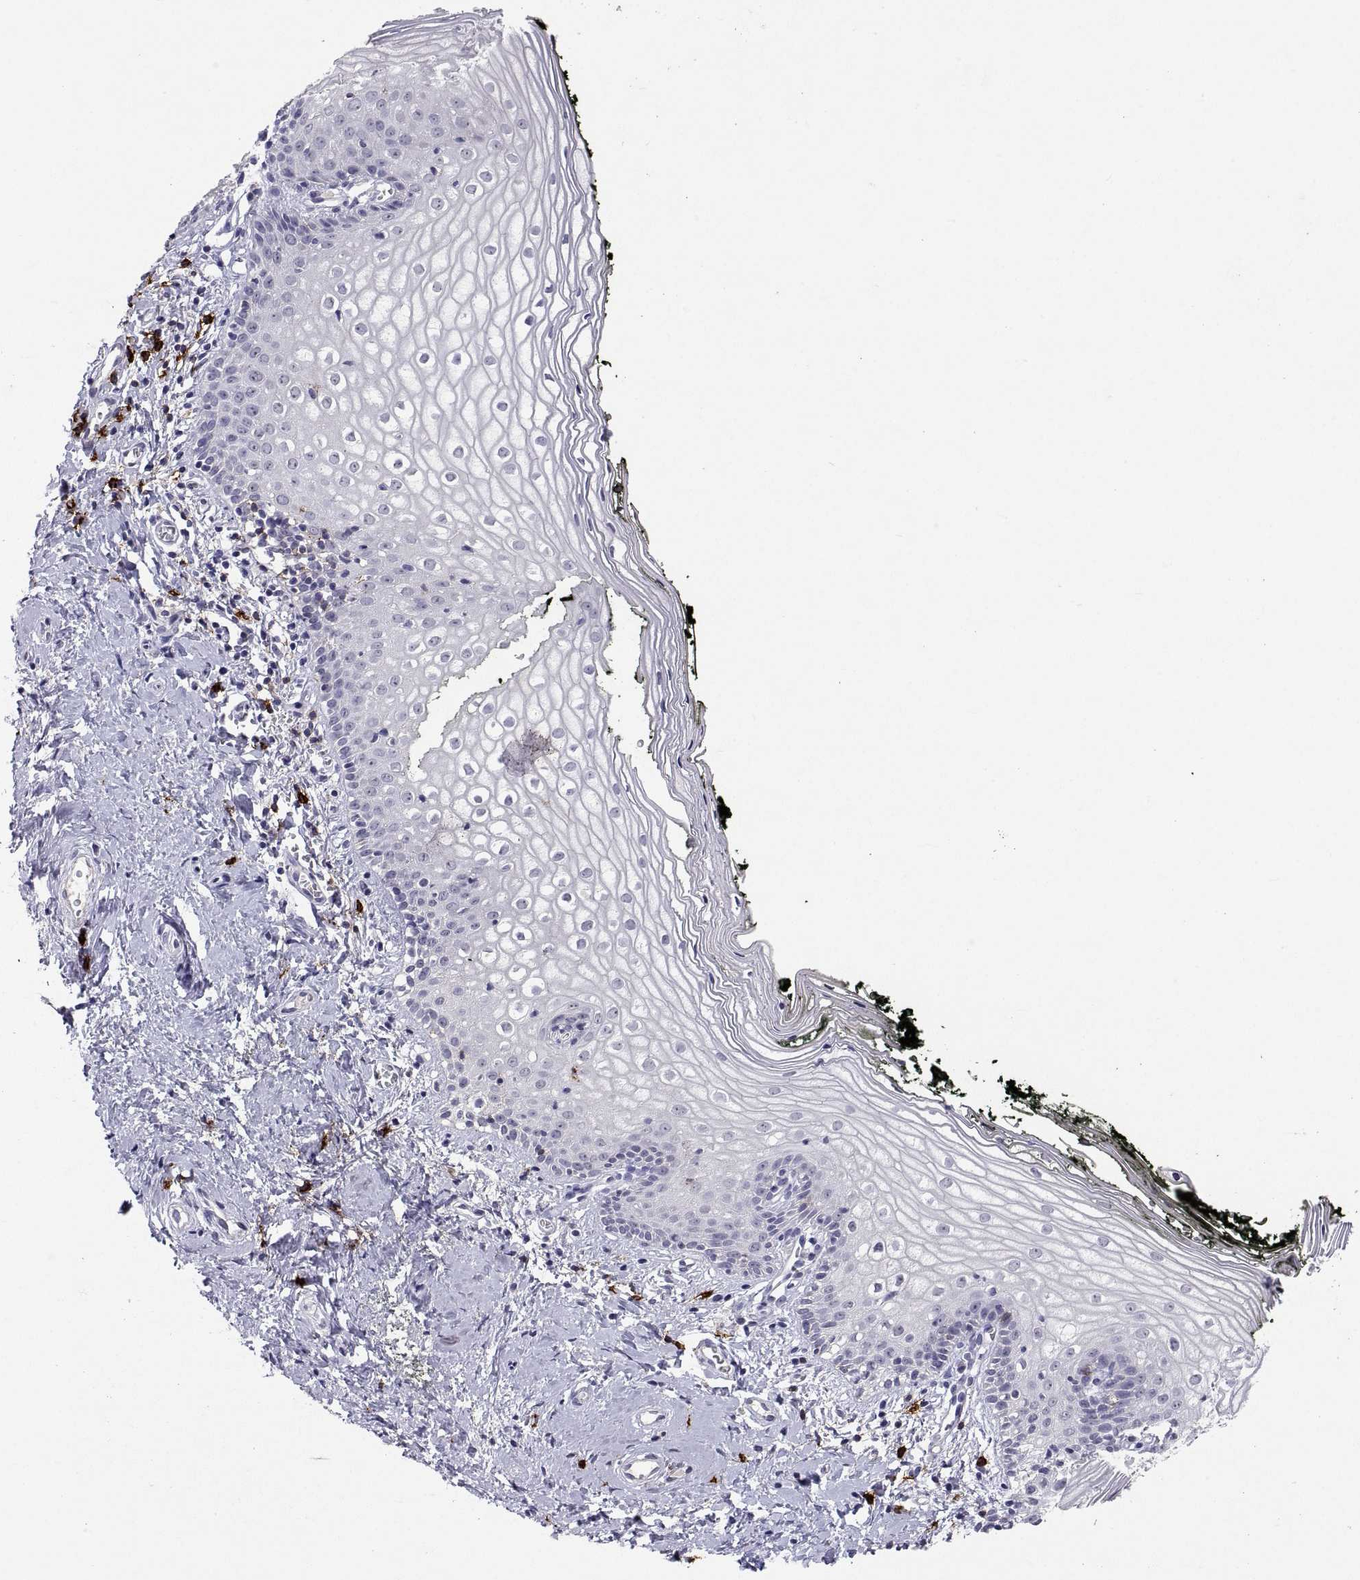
{"staining": {"intensity": "negative", "quantity": "none", "location": "none"}, "tissue": "vagina", "cell_type": "Squamous epithelial cells", "image_type": "normal", "snomed": [{"axis": "morphology", "description": "Normal tissue, NOS"}, {"axis": "topography", "description": "Vagina"}], "caption": "Immunohistochemistry (IHC) photomicrograph of benign human vagina stained for a protein (brown), which shows no expression in squamous epithelial cells.", "gene": "MS4A1", "patient": {"sex": "female", "age": 47}}